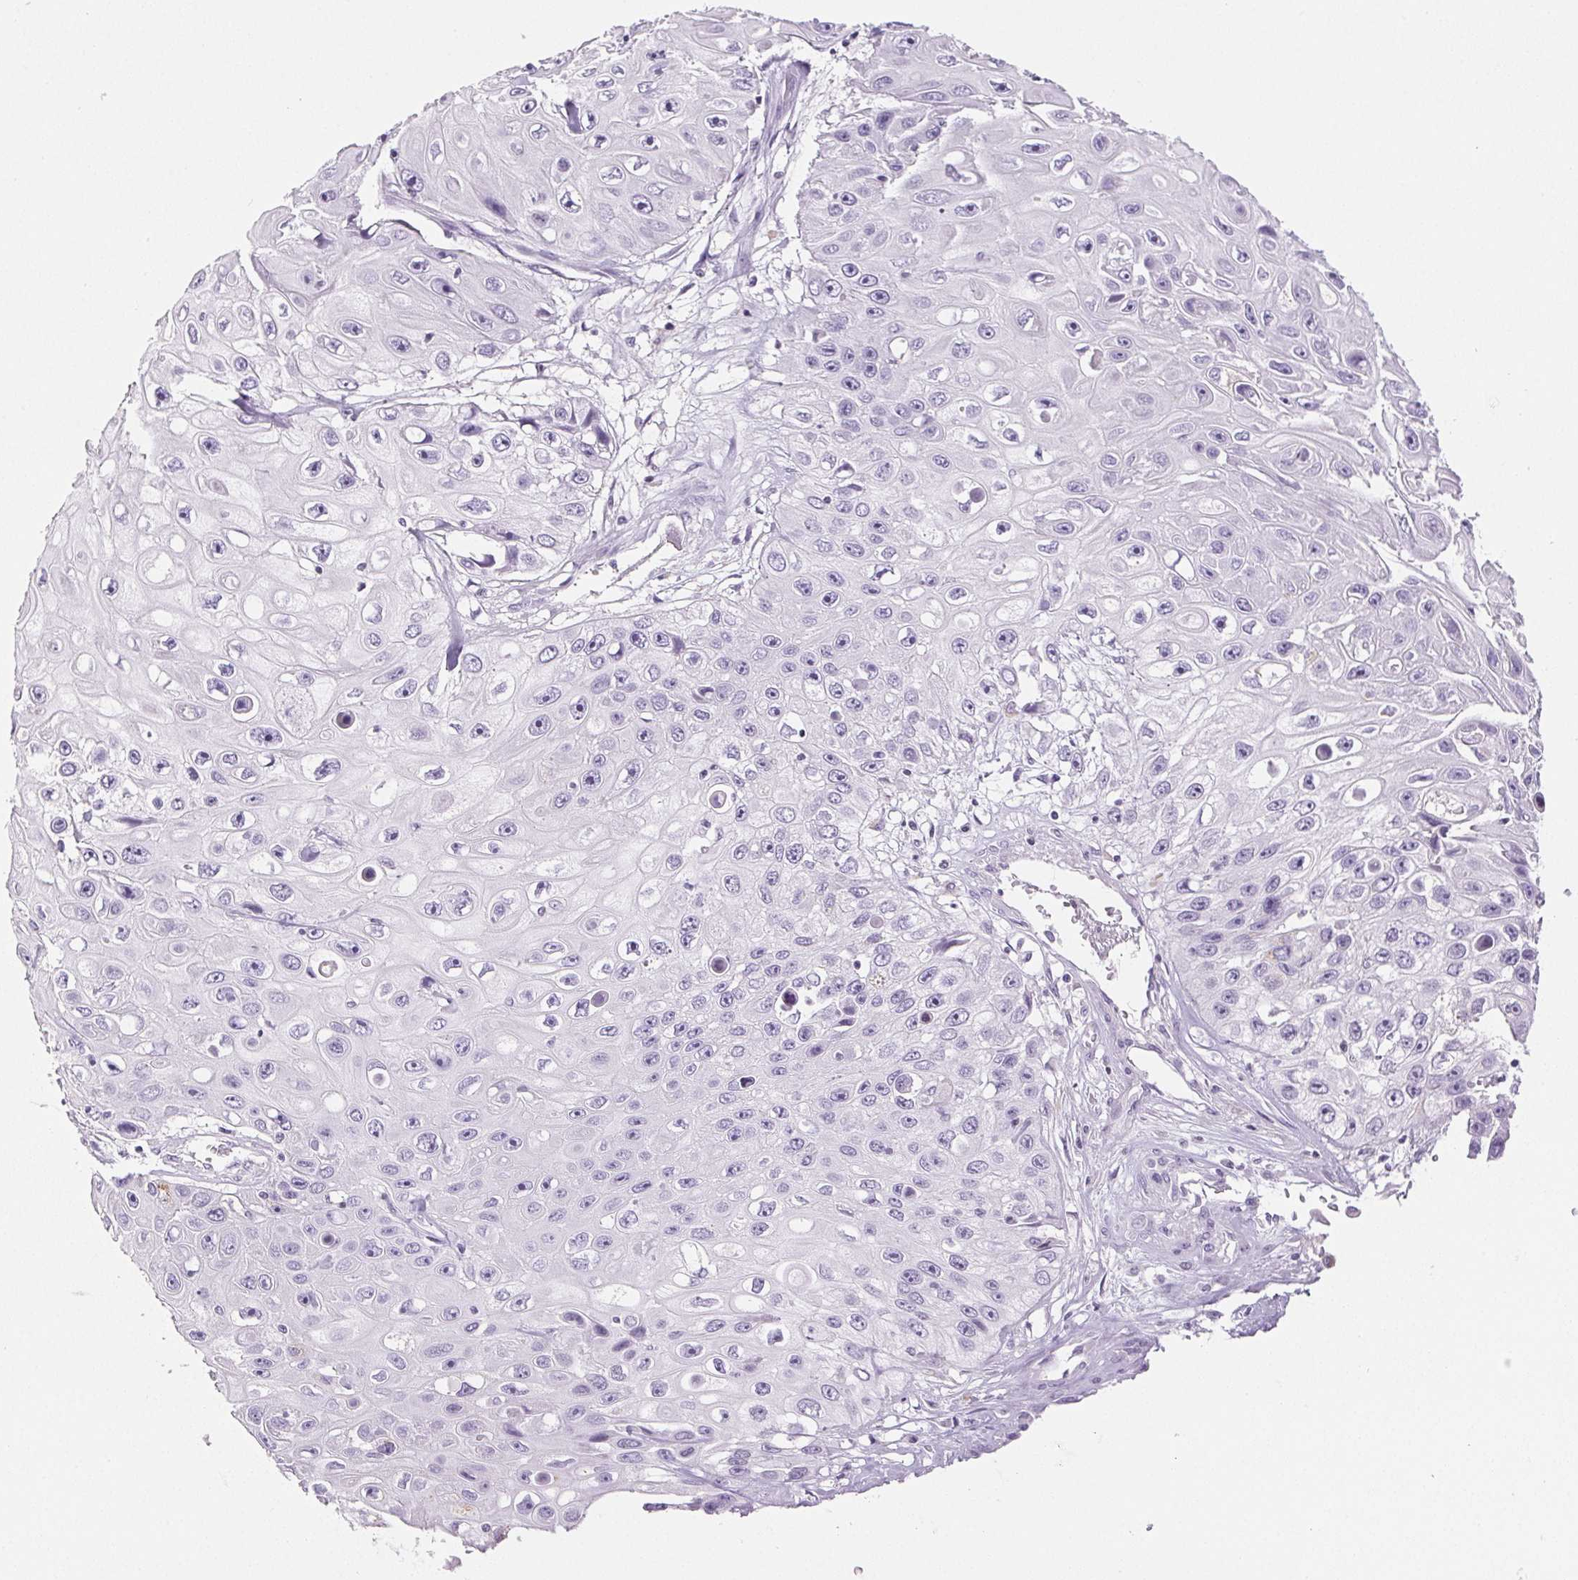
{"staining": {"intensity": "negative", "quantity": "none", "location": "none"}, "tissue": "skin cancer", "cell_type": "Tumor cells", "image_type": "cancer", "snomed": [{"axis": "morphology", "description": "Squamous cell carcinoma, NOS"}, {"axis": "topography", "description": "Skin"}], "caption": "Immunohistochemical staining of skin squamous cell carcinoma exhibits no significant staining in tumor cells.", "gene": "BEND2", "patient": {"sex": "male", "age": 82}}